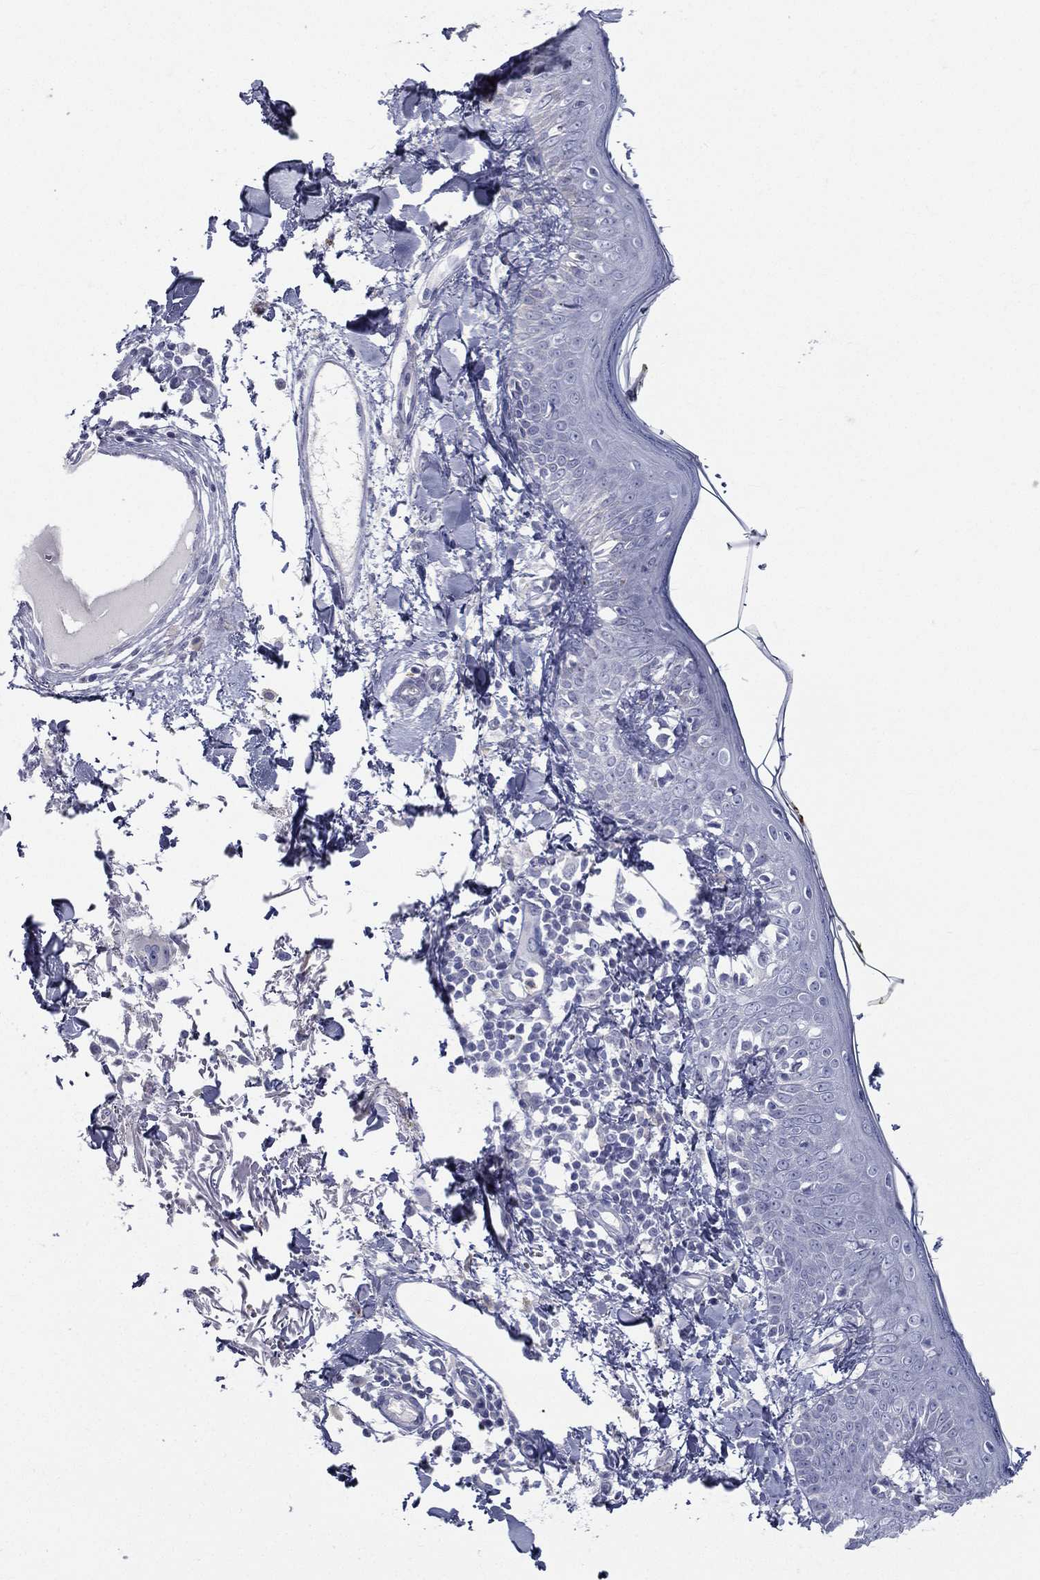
{"staining": {"intensity": "negative", "quantity": "none", "location": "none"}, "tissue": "skin", "cell_type": "Fibroblasts", "image_type": "normal", "snomed": [{"axis": "morphology", "description": "Normal tissue, NOS"}, {"axis": "topography", "description": "Skin"}], "caption": "High power microscopy micrograph of an immunohistochemistry (IHC) histopathology image of normal skin, revealing no significant positivity in fibroblasts.", "gene": "DEFB121", "patient": {"sex": "male", "age": 76}}